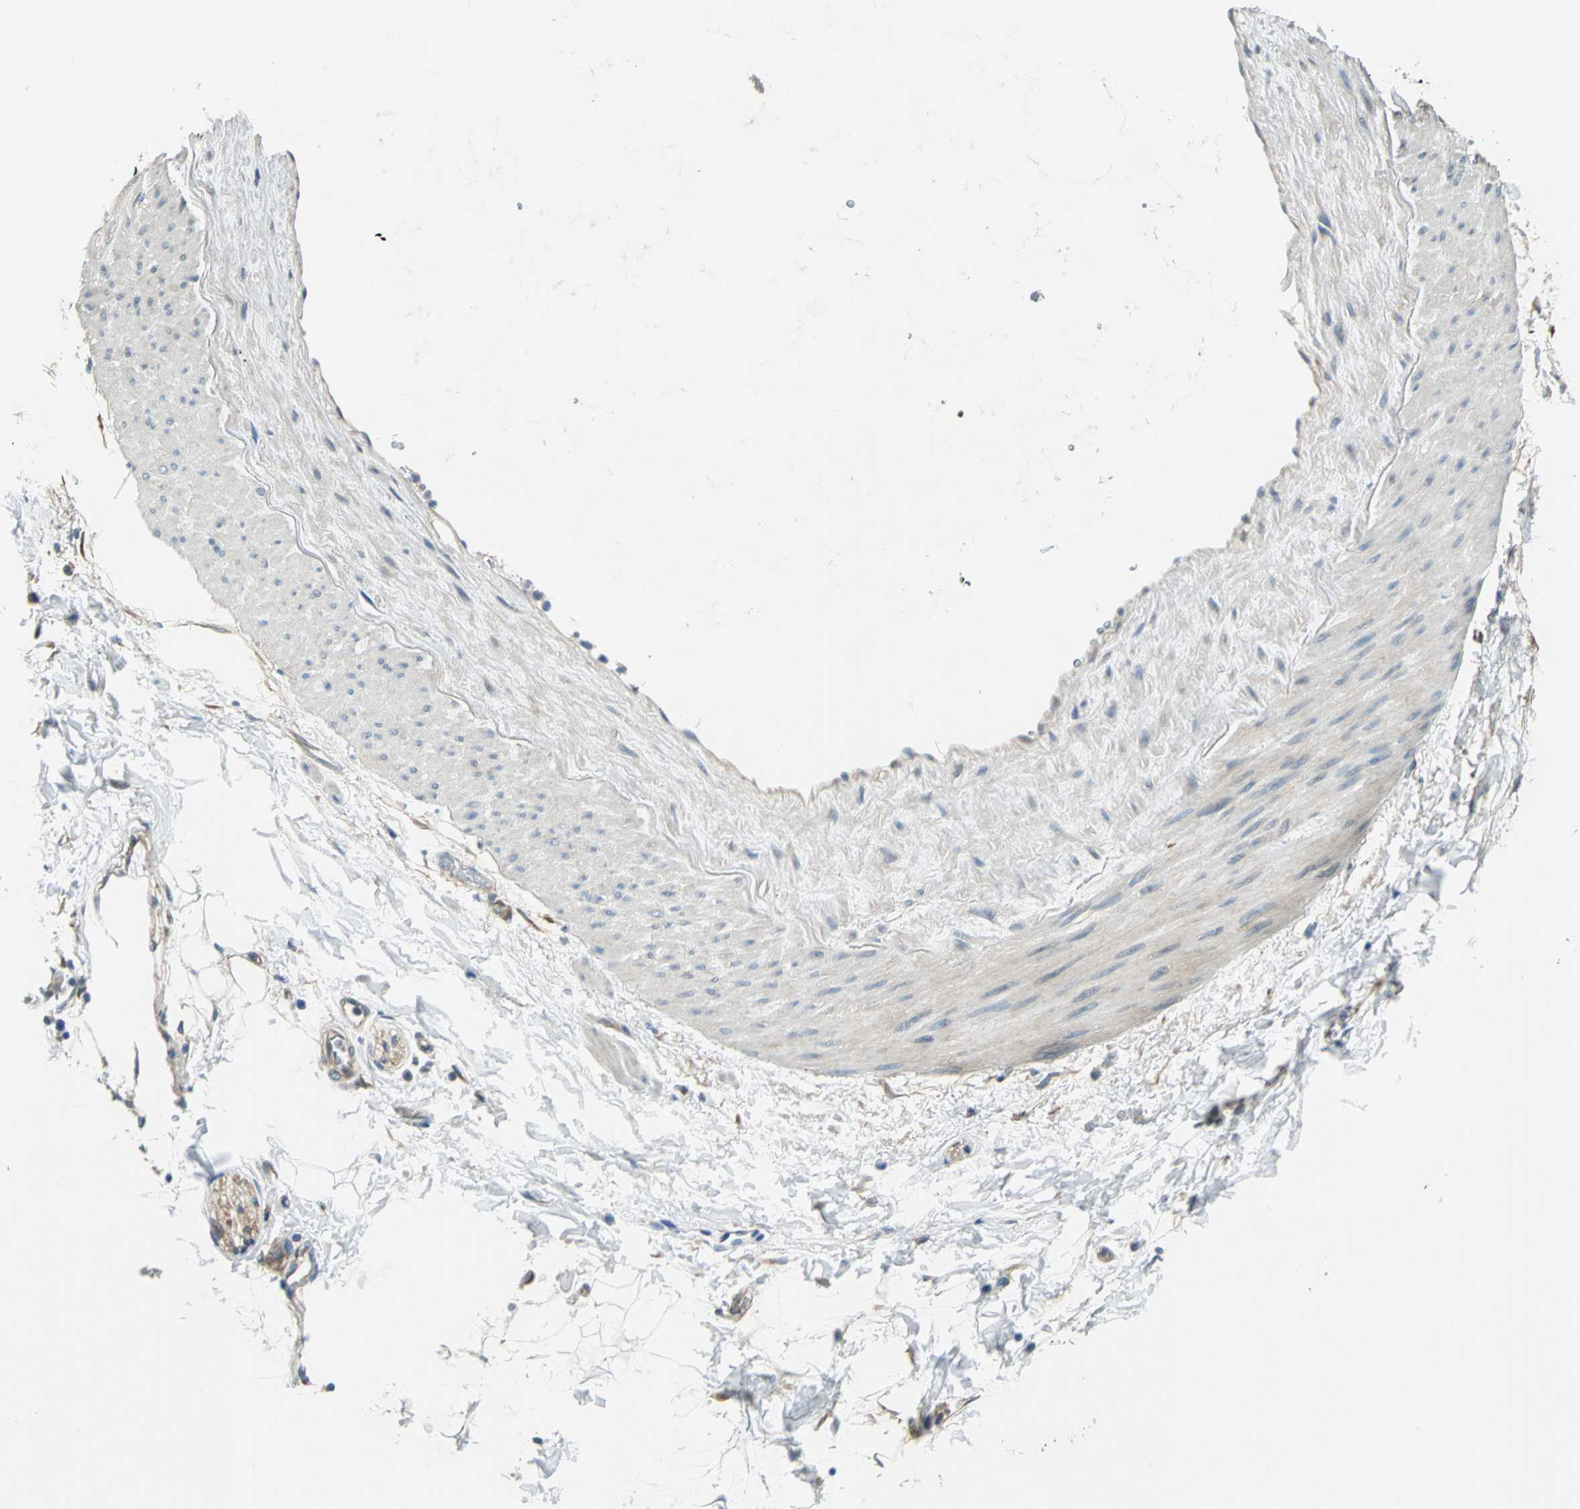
{"staining": {"intensity": "moderate", "quantity": "<25%", "location": "cytoplasmic/membranous"}, "tissue": "adipose tissue", "cell_type": "Adipocytes", "image_type": "normal", "snomed": [{"axis": "morphology", "description": "Normal tissue, NOS"}, {"axis": "morphology", "description": "Urothelial carcinoma, High grade"}, {"axis": "topography", "description": "Vascular tissue"}, {"axis": "topography", "description": "Urinary bladder"}], "caption": "The micrograph reveals a brown stain indicating the presence of a protein in the cytoplasmic/membranous of adipocytes in adipose tissue. The protein is shown in brown color, while the nuclei are stained blue.", "gene": "CDC42EP1", "patient": {"sex": "female", "age": 56}}